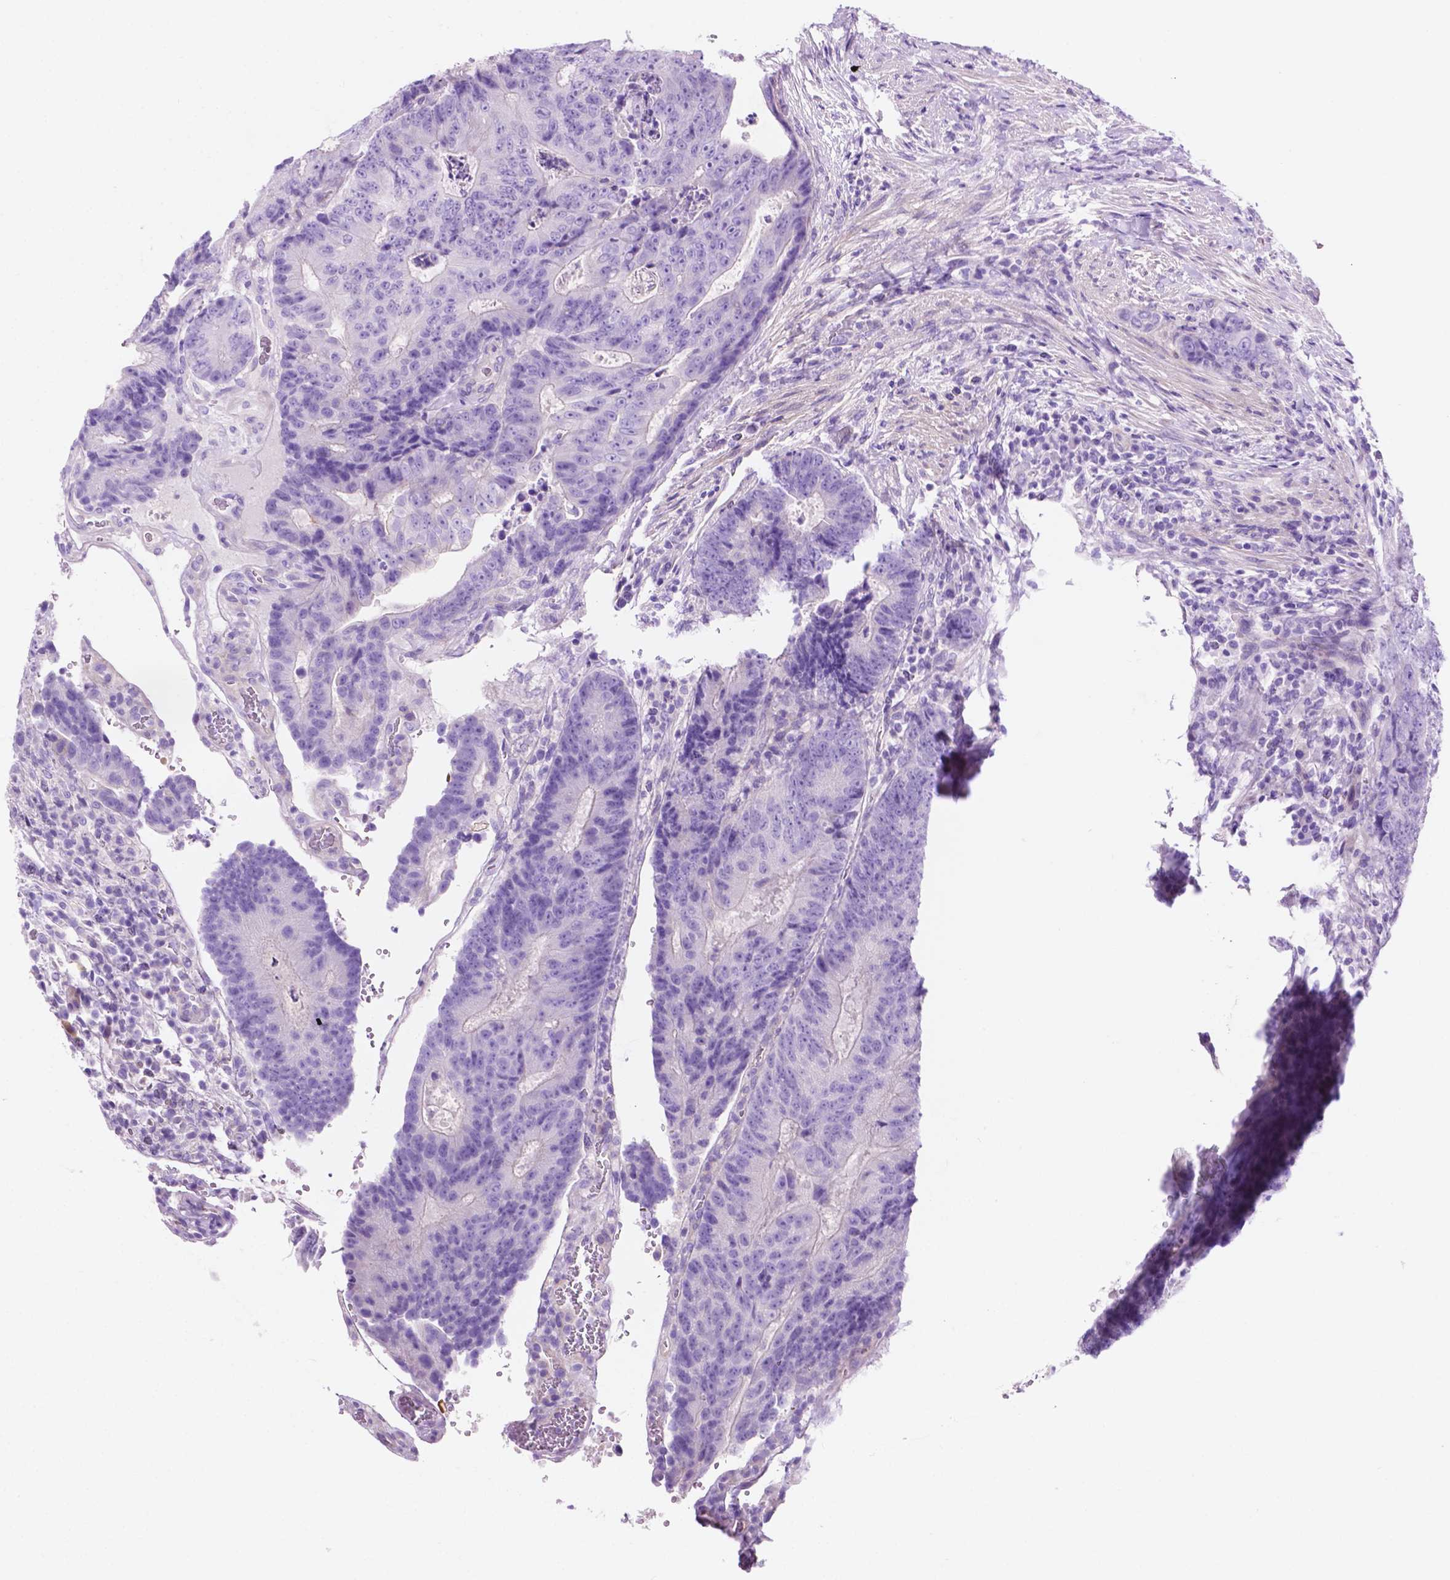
{"staining": {"intensity": "negative", "quantity": "none", "location": "none"}, "tissue": "colorectal cancer", "cell_type": "Tumor cells", "image_type": "cancer", "snomed": [{"axis": "morphology", "description": "Adenocarcinoma, NOS"}, {"axis": "topography", "description": "Colon"}], "caption": "Immunohistochemistry (IHC) micrograph of human colorectal adenocarcinoma stained for a protein (brown), which shows no expression in tumor cells. (DAB immunohistochemistry, high magnification).", "gene": "IGFN1", "patient": {"sex": "female", "age": 48}}